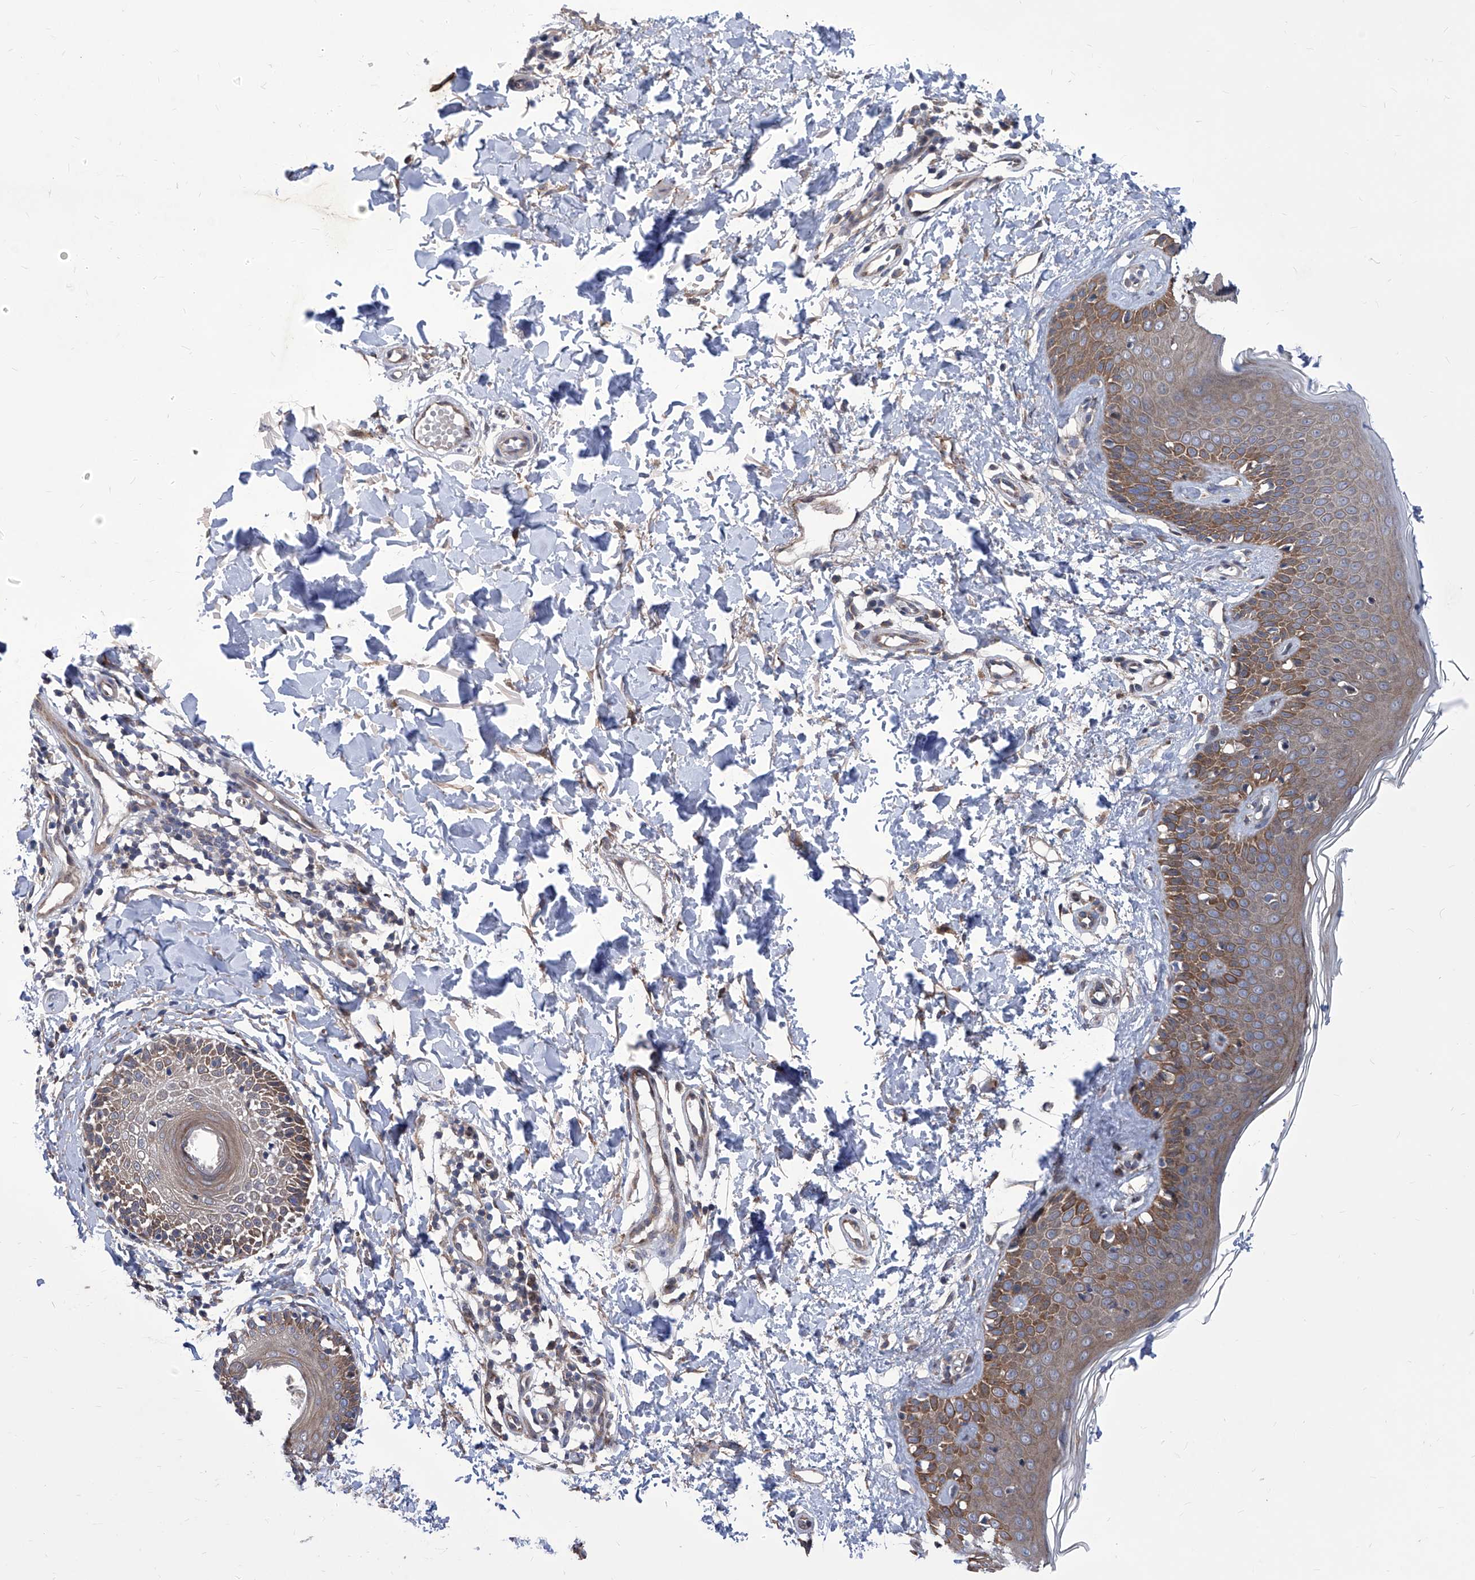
{"staining": {"intensity": "weak", "quantity": ">75%", "location": "cytoplasmic/membranous"}, "tissue": "skin", "cell_type": "Fibroblasts", "image_type": "normal", "snomed": [{"axis": "morphology", "description": "Normal tissue, NOS"}, {"axis": "topography", "description": "Skin"}], "caption": "Brown immunohistochemical staining in benign skin shows weak cytoplasmic/membranous positivity in about >75% of fibroblasts. The protein is stained brown, and the nuclei are stained in blue (DAB (3,3'-diaminobenzidine) IHC with brightfield microscopy, high magnification).", "gene": "KTI12", "patient": {"sex": "male", "age": 37}}